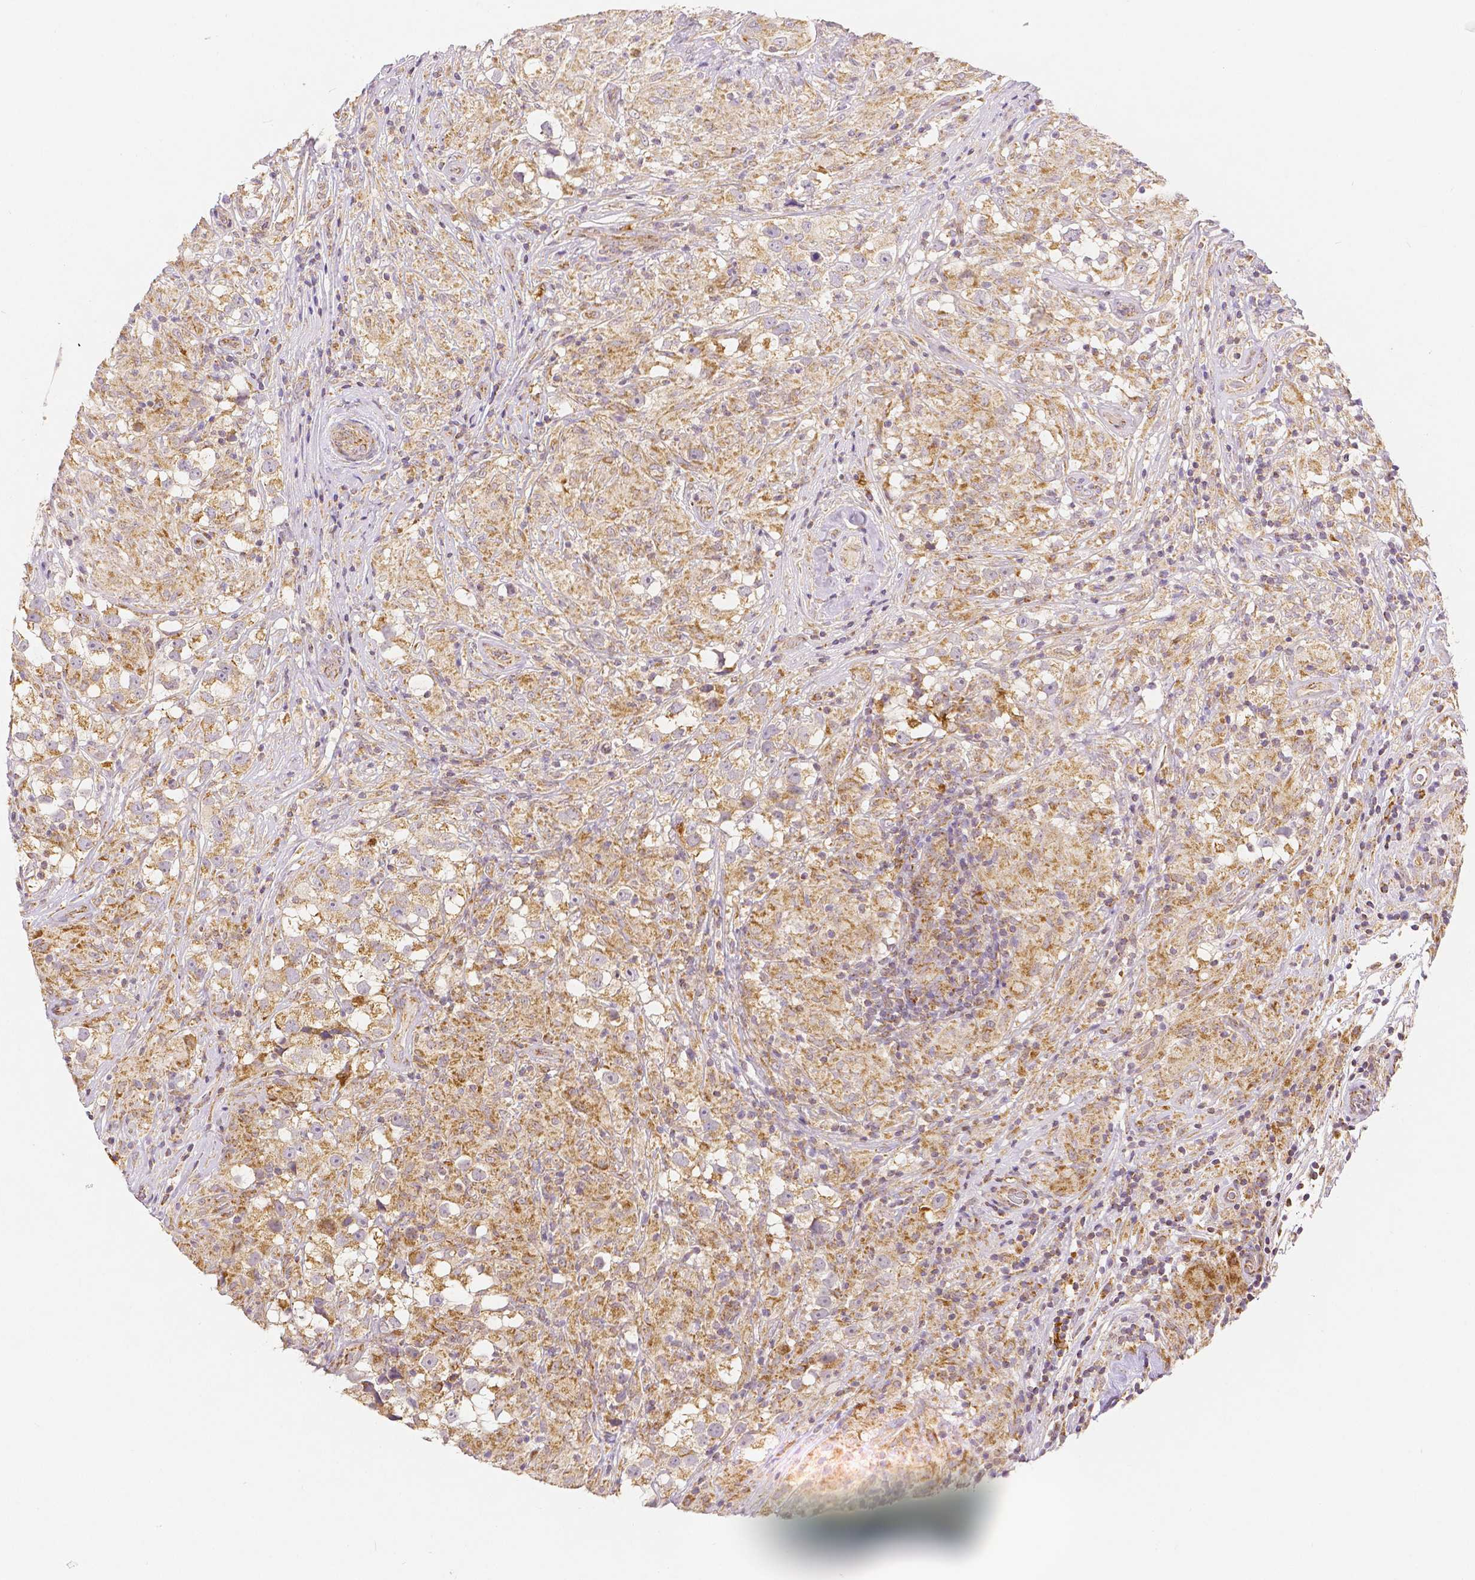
{"staining": {"intensity": "moderate", "quantity": ">75%", "location": "cytoplasmic/membranous"}, "tissue": "testis cancer", "cell_type": "Tumor cells", "image_type": "cancer", "snomed": [{"axis": "morphology", "description": "Seminoma, NOS"}, {"axis": "topography", "description": "Testis"}], "caption": "Testis cancer tissue displays moderate cytoplasmic/membranous positivity in approximately >75% of tumor cells, visualized by immunohistochemistry.", "gene": "RHOT1", "patient": {"sex": "male", "age": 46}}